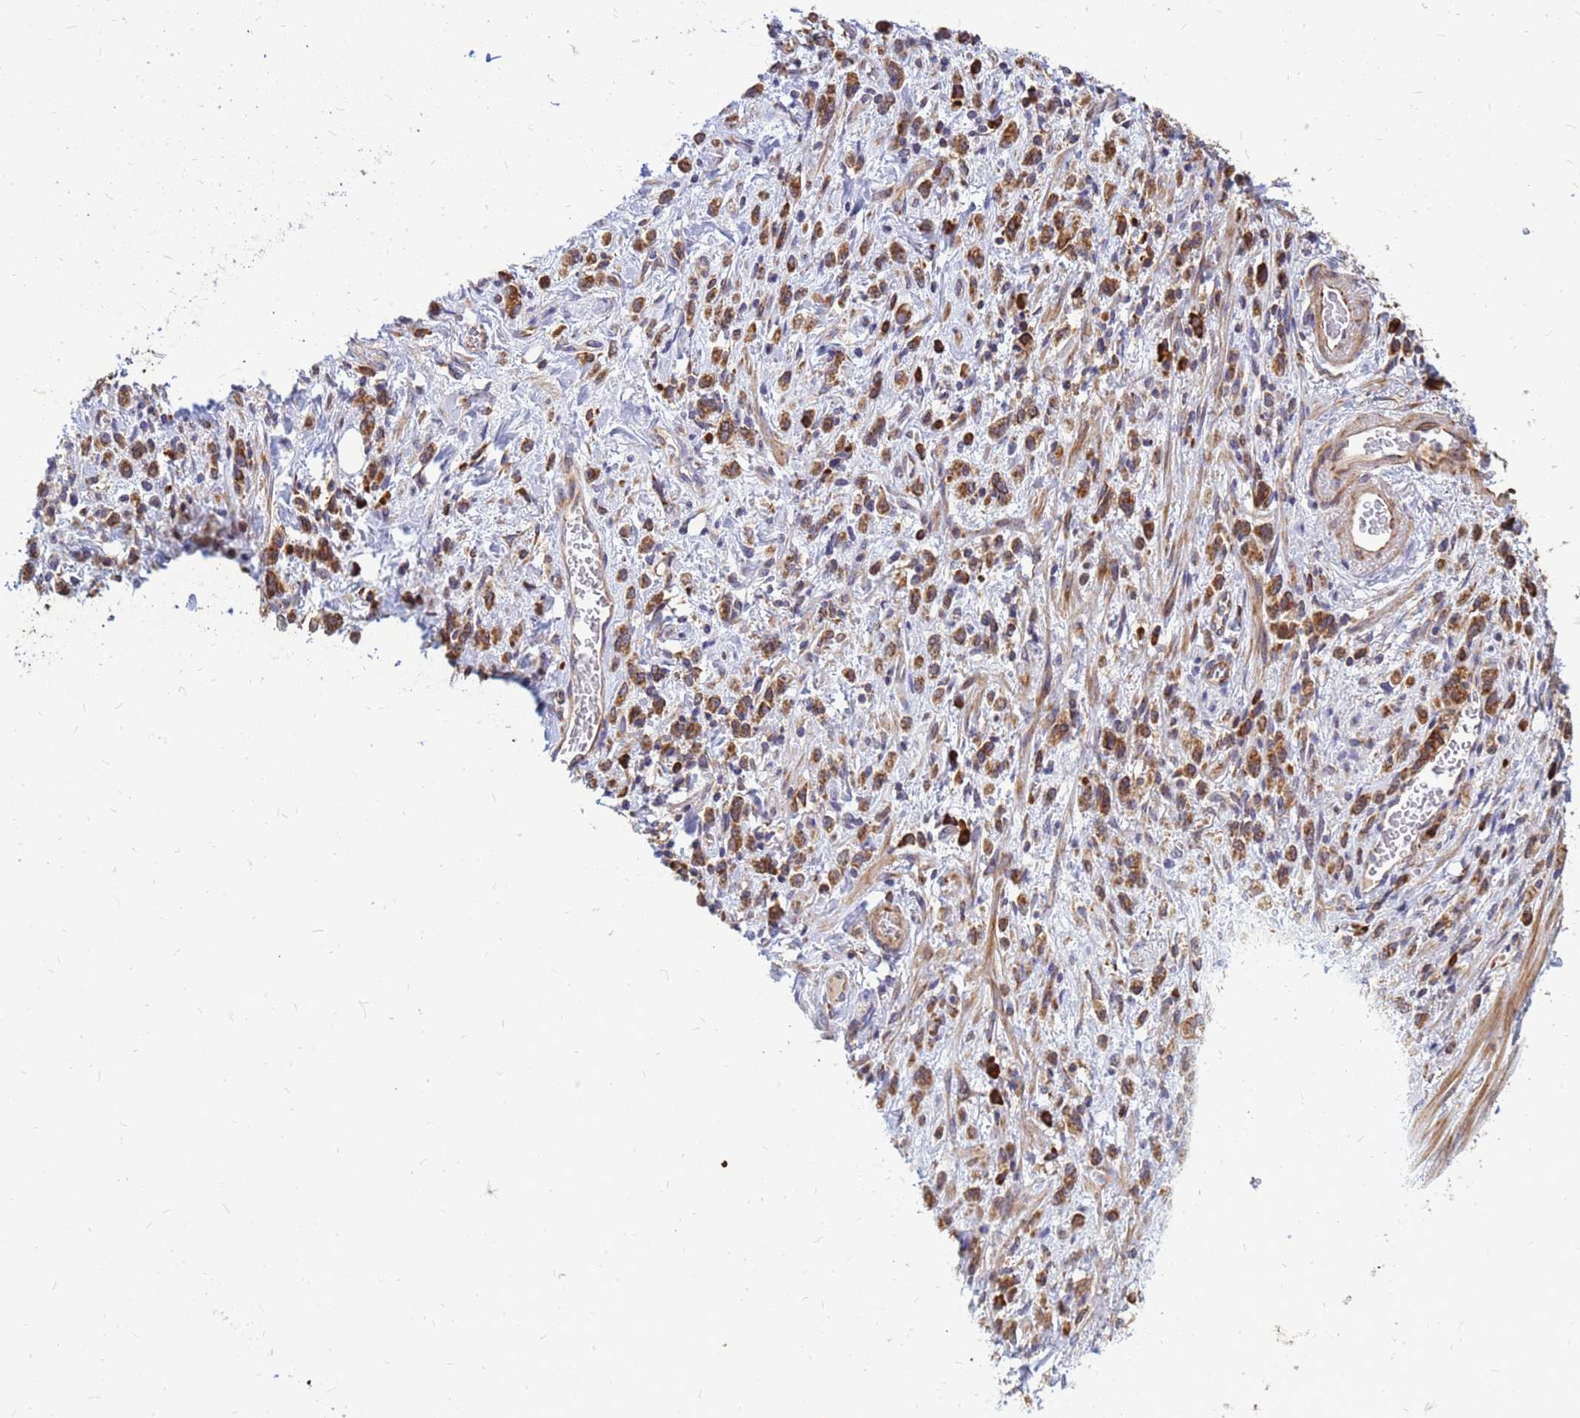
{"staining": {"intensity": "strong", "quantity": ">75%", "location": "cytoplasmic/membranous"}, "tissue": "stomach cancer", "cell_type": "Tumor cells", "image_type": "cancer", "snomed": [{"axis": "morphology", "description": "Adenocarcinoma, NOS"}, {"axis": "topography", "description": "Stomach"}], "caption": "Brown immunohistochemical staining in human stomach adenocarcinoma reveals strong cytoplasmic/membranous staining in about >75% of tumor cells. The protein of interest is shown in brown color, while the nuclei are stained blue.", "gene": "RPL8", "patient": {"sex": "male", "age": 77}}